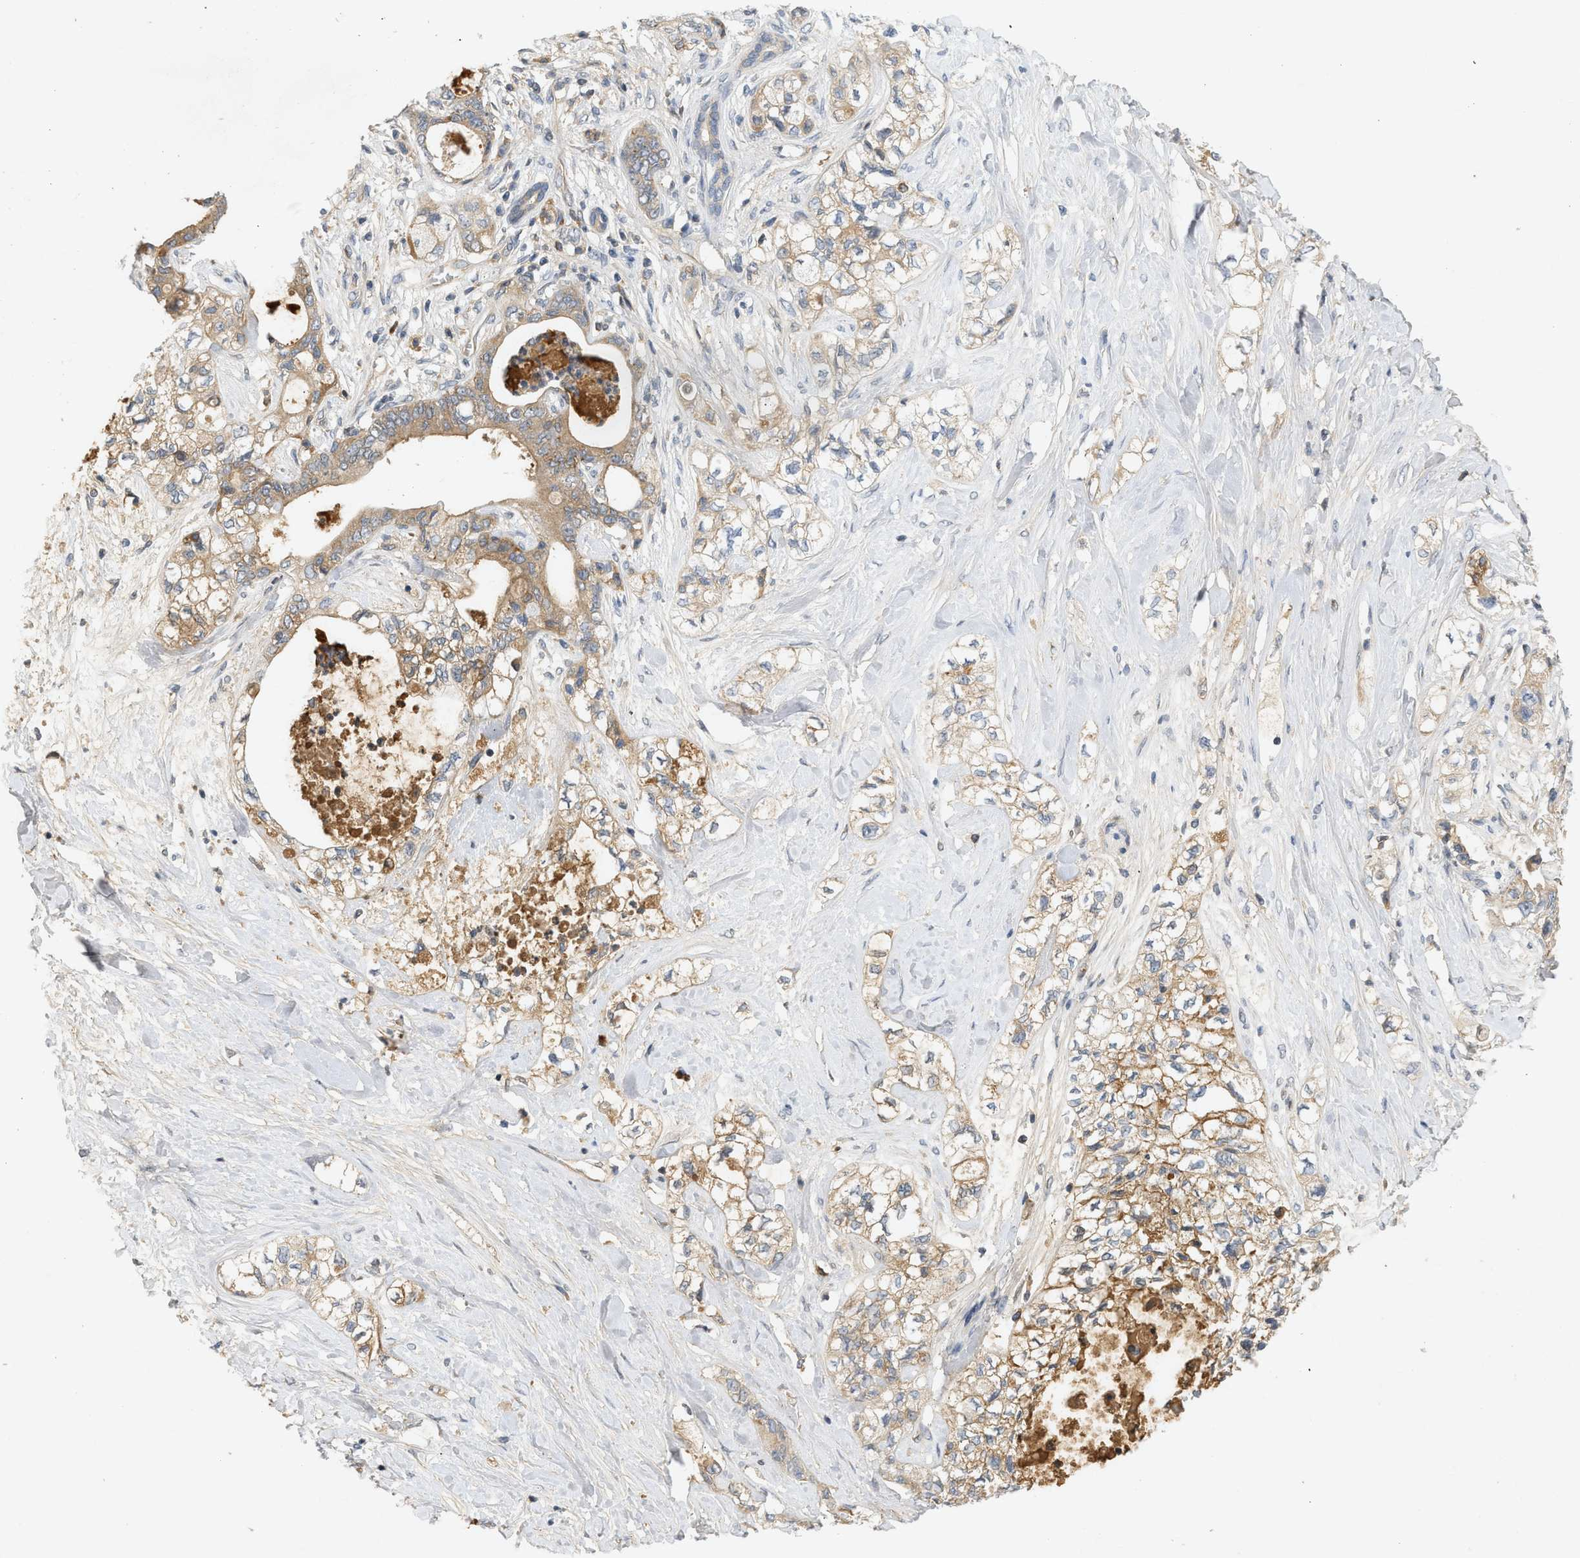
{"staining": {"intensity": "moderate", "quantity": ">75%", "location": "cytoplasmic/membranous"}, "tissue": "pancreatic cancer", "cell_type": "Tumor cells", "image_type": "cancer", "snomed": [{"axis": "morphology", "description": "Adenocarcinoma, NOS"}, {"axis": "topography", "description": "Pancreas"}], "caption": "This is a micrograph of IHC staining of pancreatic cancer (adenocarcinoma), which shows moderate positivity in the cytoplasmic/membranous of tumor cells.", "gene": "F8", "patient": {"sex": "male", "age": 70}}